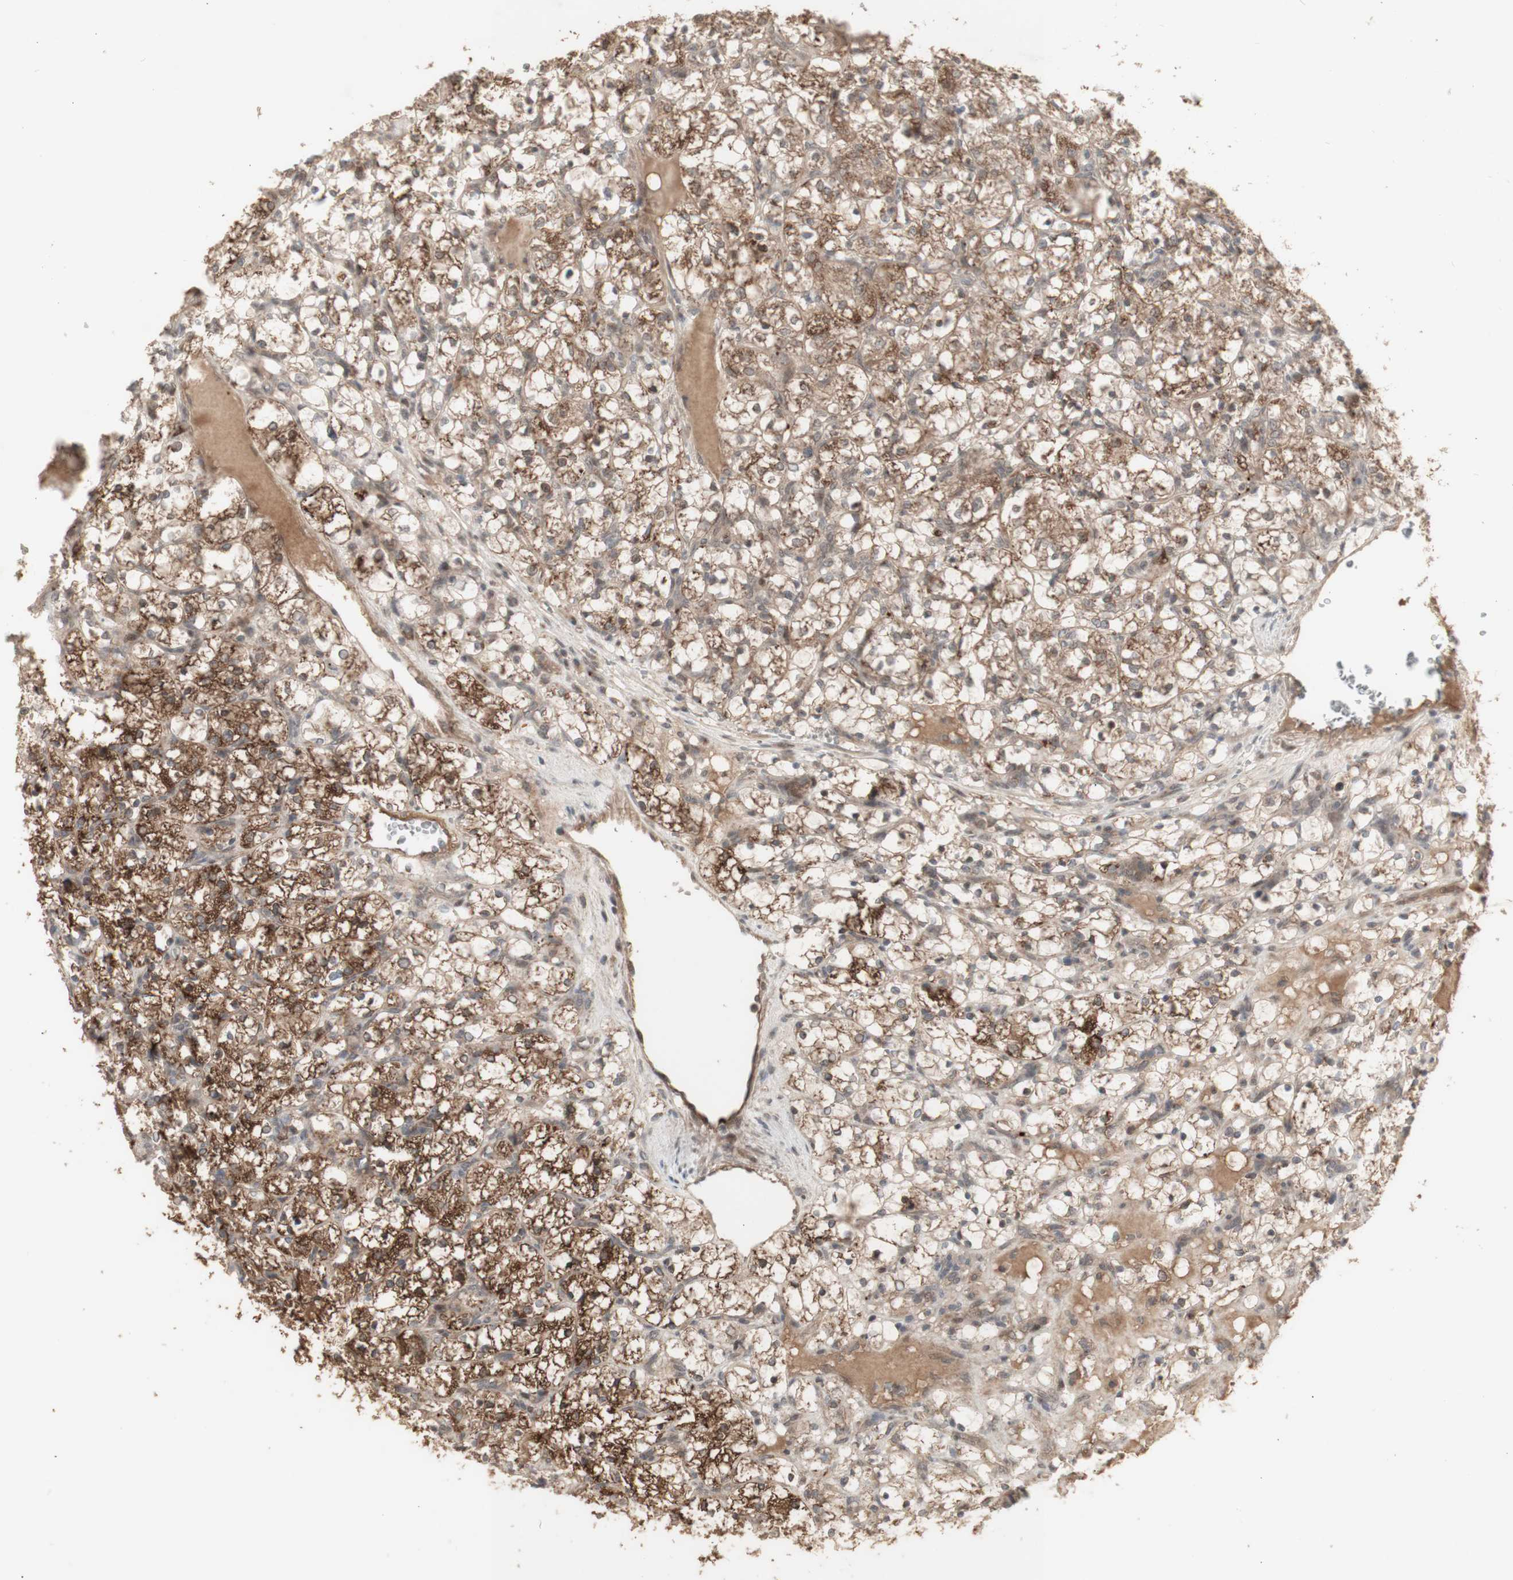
{"staining": {"intensity": "moderate", "quantity": ">75%", "location": "cytoplasmic/membranous"}, "tissue": "renal cancer", "cell_type": "Tumor cells", "image_type": "cancer", "snomed": [{"axis": "morphology", "description": "Adenocarcinoma, NOS"}, {"axis": "topography", "description": "Kidney"}], "caption": "High-magnification brightfield microscopy of renal cancer (adenocarcinoma) stained with DAB (brown) and counterstained with hematoxylin (blue). tumor cells exhibit moderate cytoplasmic/membranous positivity is seen in approximately>75% of cells.", "gene": "ALOX12", "patient": {"sex": "female", "age": 69}}